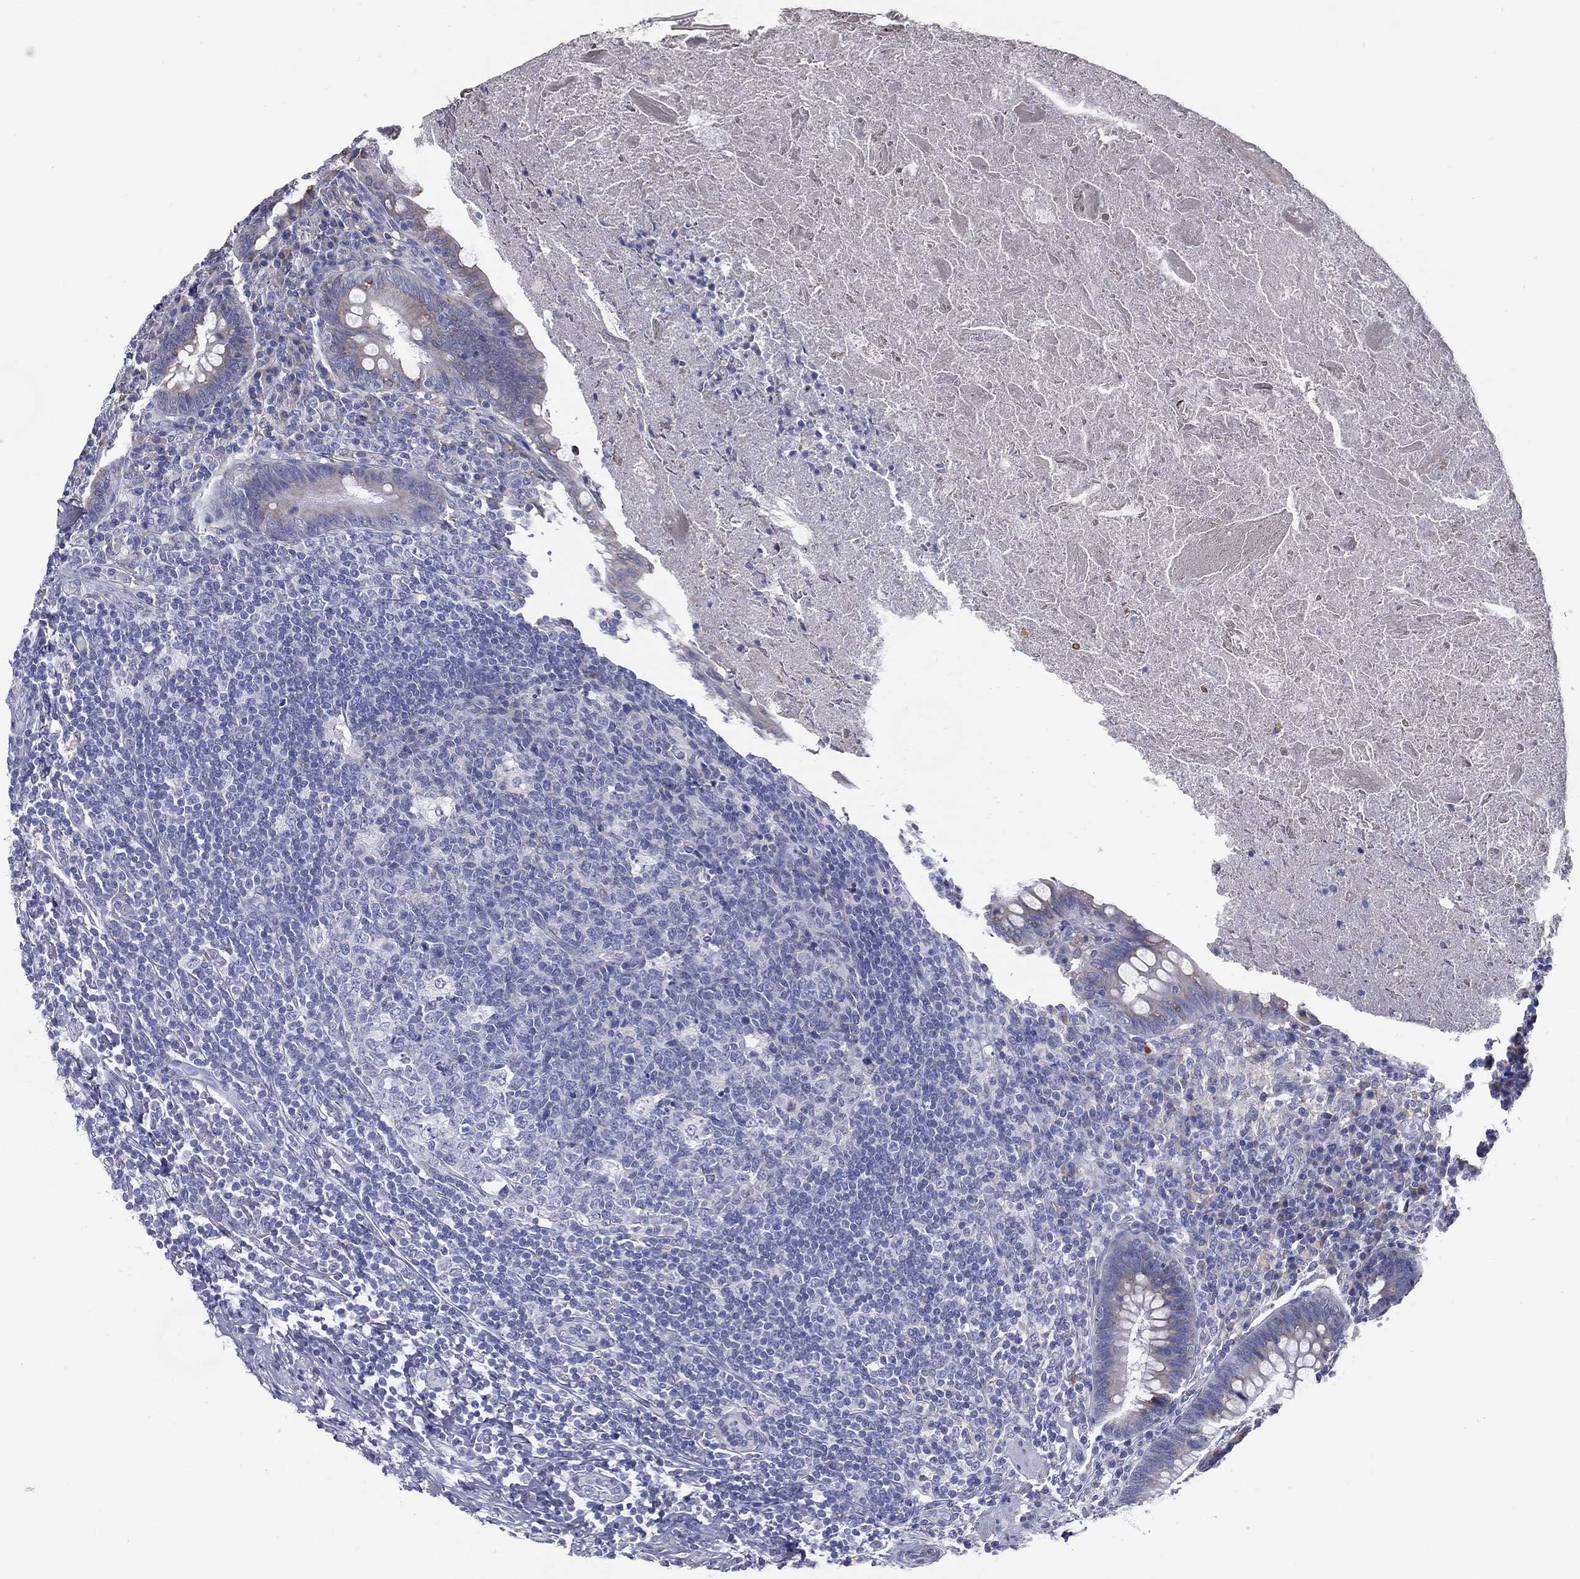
{"staining": {"intensity": "negative", "quantity": "none", "location": "none"}, "tissue": "appendix", "cell_type": "Glandular cells", "image_type": "normal", "snomed": [{"axis": "morphology", "description": "Normal tissue, NOS"}, {"axis": "topography", "description": "Appendix"}], "caption": "The photomicrograph reveals no significant expression in glandular cells of appendix. The staining is performed using DAB (3,3'-diaminobenzidine) brown chromogen with nuclei counter-stained in using hematoxylin.", "gene": "C19orf18", "patient": {"sex": "male", "age": 47}}